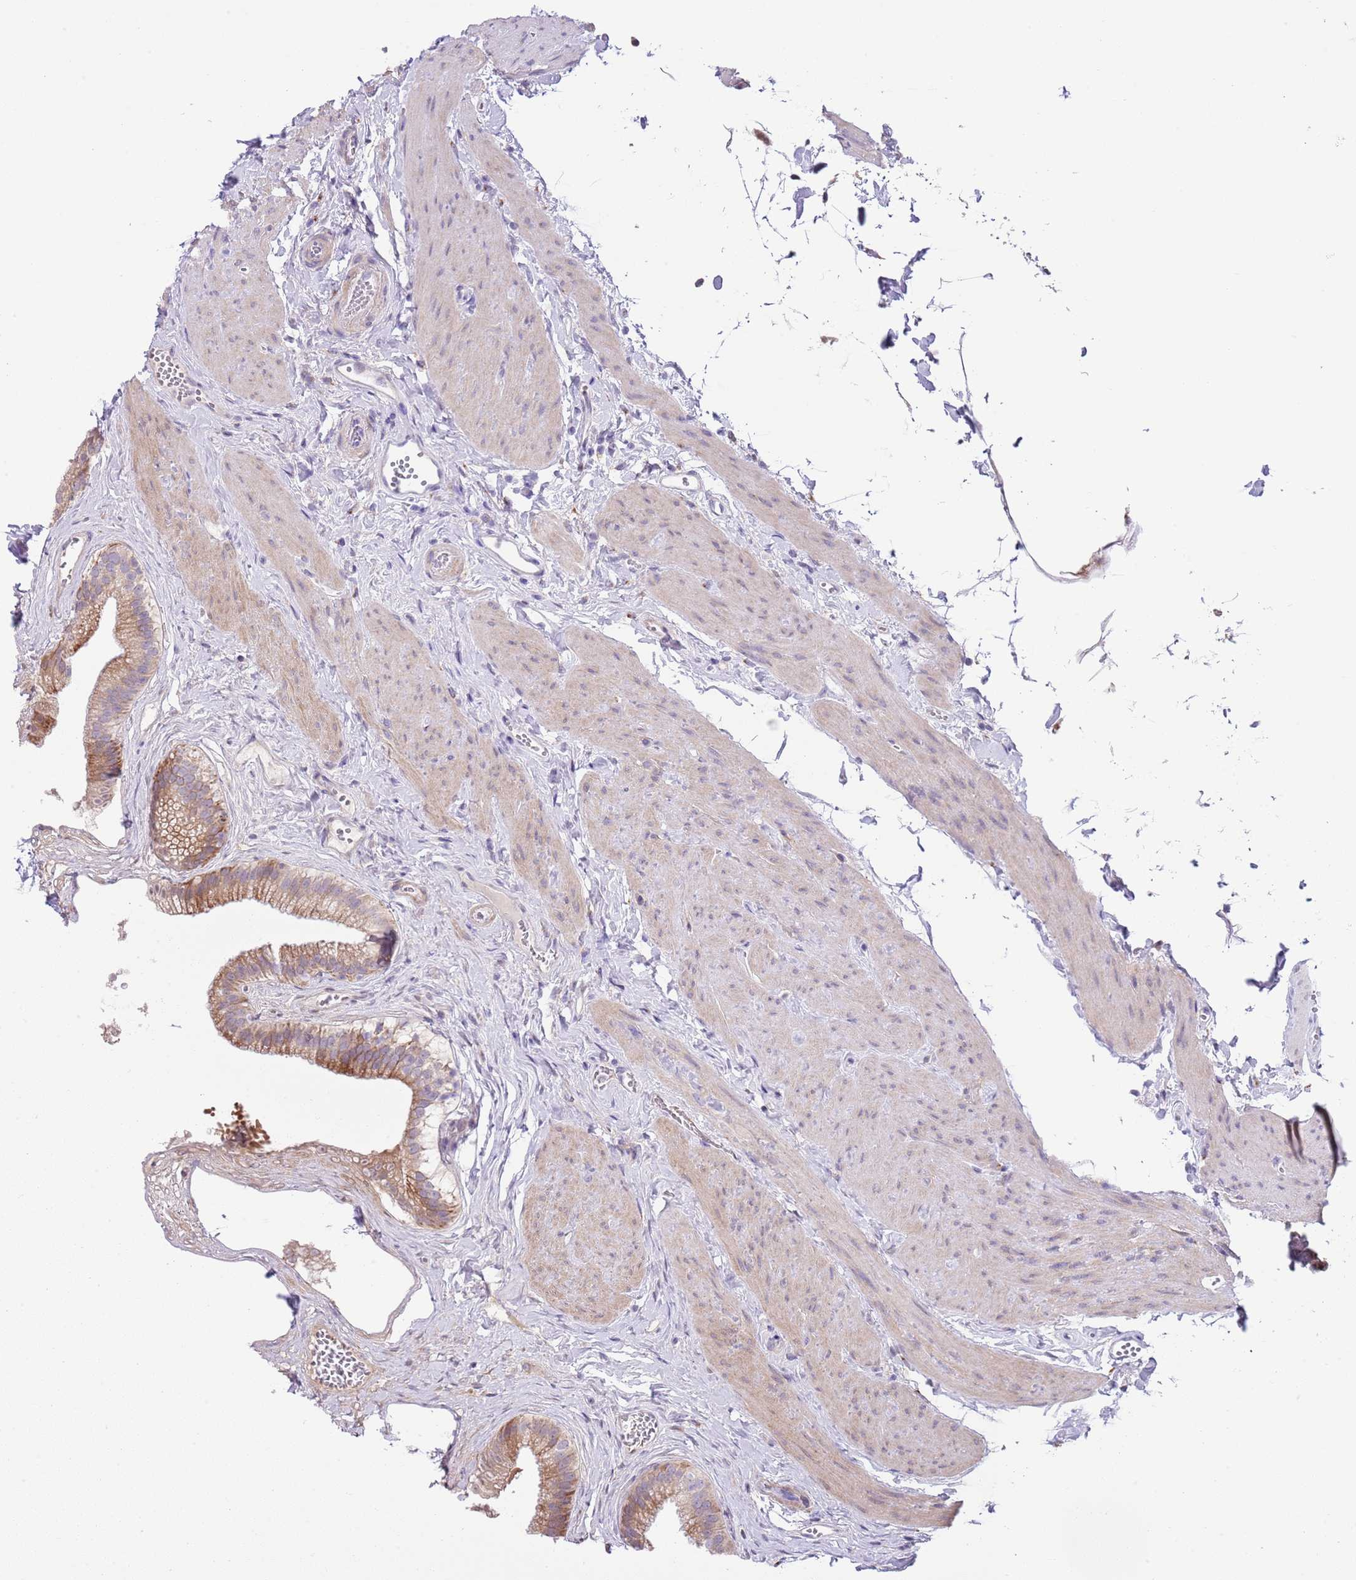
{"staining": {"intensity": "moderate", "quantity": "<25%", "location": "cytoplasmic/membranous"}, "tissue": "gallbladder", "cell_type": "Glandular cells", "image_type": "normal", "snomed": [{"axis": "morphology", "description": "Normal tissue, NOS"}, {"axis": "topography", "description": "Gallbladder"}], "caption": "Immunohistochemistry (IHC) photomicrograph of benign gallbladder: human gallbladder stained using immunohistochemistry (IHC) displays low levels of moderate protein expression localized specifically in the cytoplasmic/membranous of glandular cells, appearing as a cytoplasmic/membranous brown color.", "gene": "ABHD17C", "patient": {"sex": "female", "age": 54}}